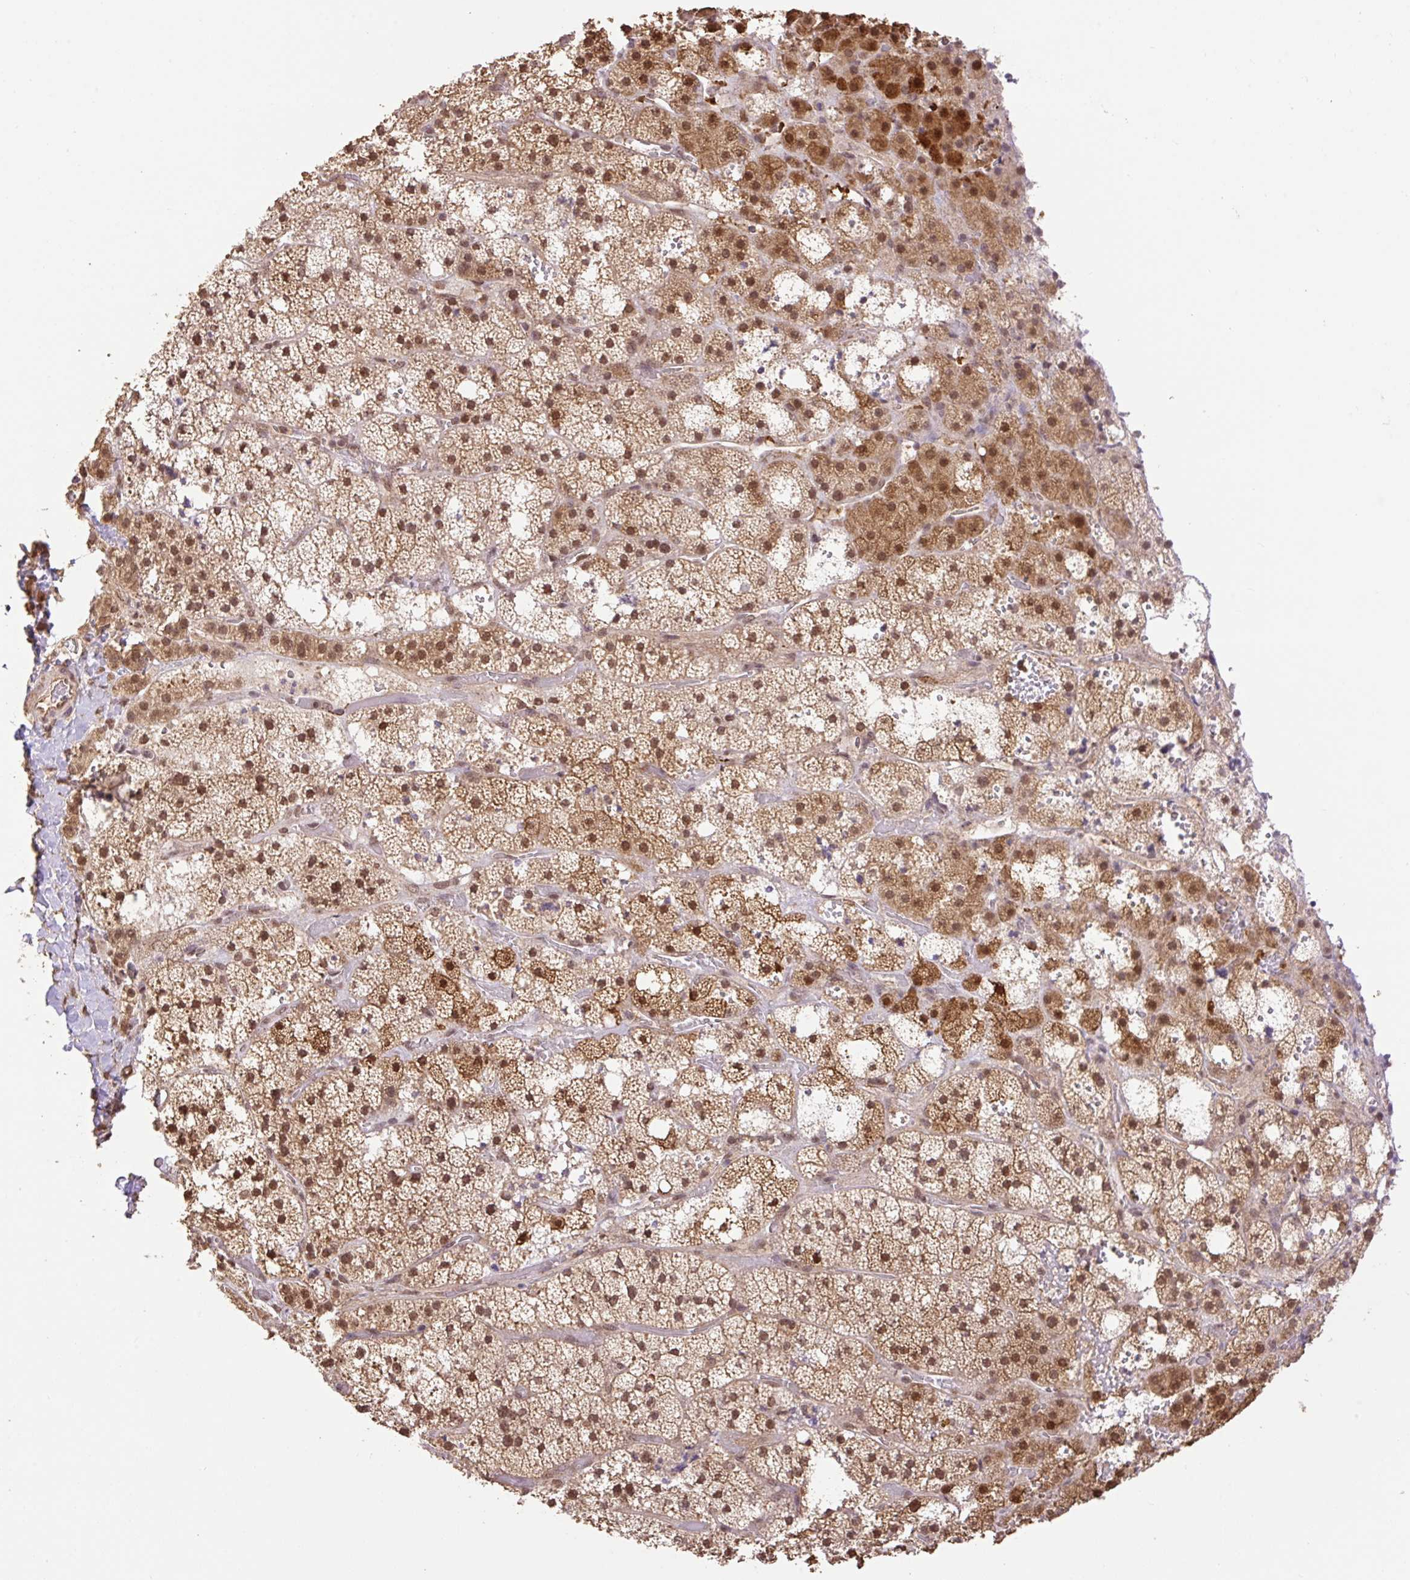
{"staining": {"intensity": "moderate", "quantity": ">75%", "location": "cytoplasmic/membranous,nuclear"}, "tissue": "adrenal gland", "cell_type": "Glandular cells", "image_type": "normal", "snomed": [{"axis": "morphology", "description": "Normal tissue, NOS"}, {"axis": "topography", "description": "Adrenal gland"}], "caption": "Adrenal gland stained with immunohistochemistry (IHC) displays moderate cytoplasmic/membranous,nuclear expression in approximately >75% of glandular cells. The staining was performed using DAB (3,3'-diaminobenzidine) to visualize the protein expression in brown, while the nuclei were stained in blue with hematoxylin (Magnification: 20x).", "gene": "VPS25", "patient": {"sex": "male", "age": 53}}